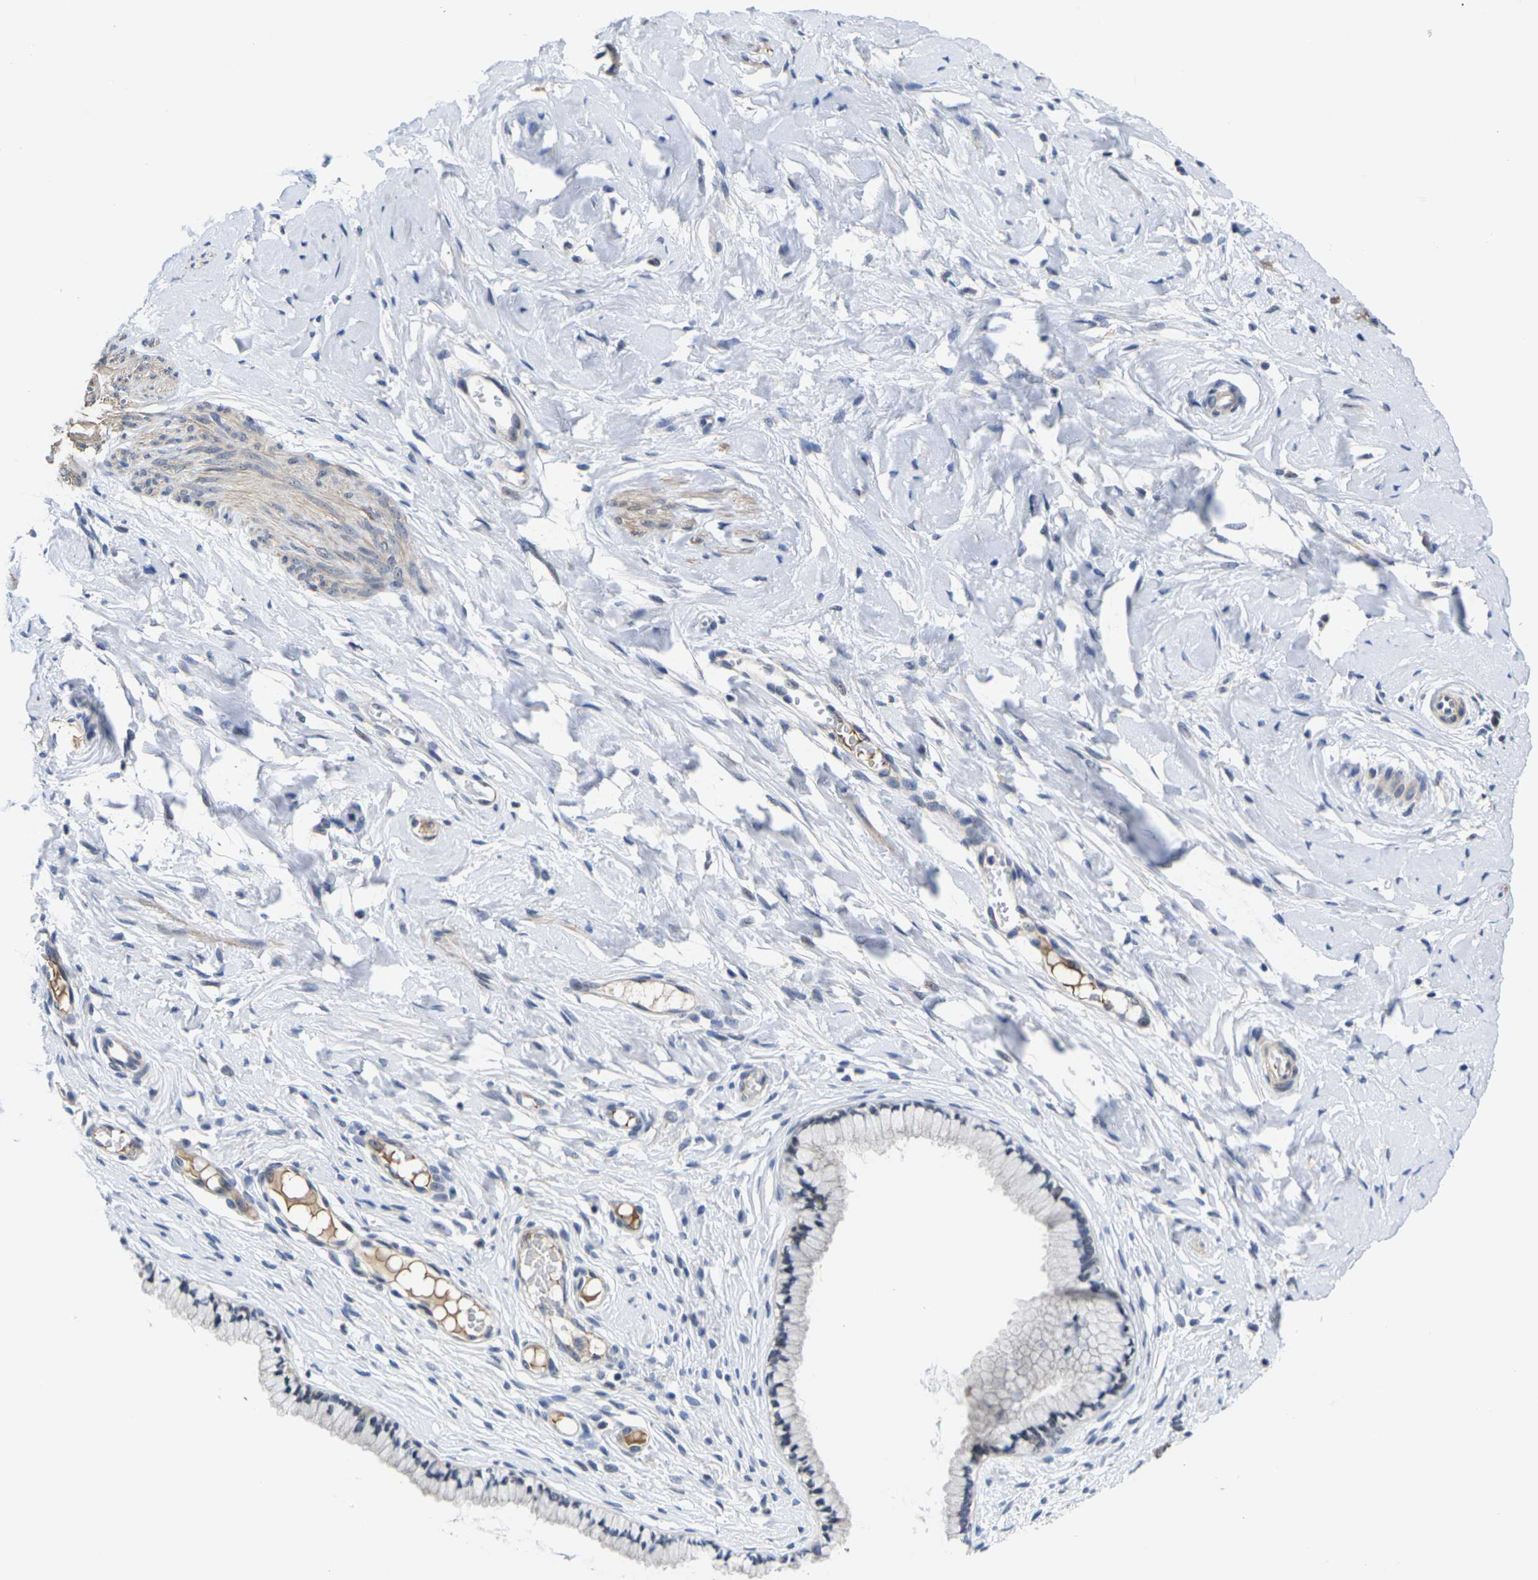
{"staining": {"intensity": "negative", "quantity": "none", "location": "none"}, "tissue": "cervix", "cell_type": "Glandular cells", "image_type": "normal", "snomed": [{"axis": "morphology", "description": "Normal tissue, NOS"}, {"axis": "topography", "description": "Cervix"}], "caption": "Immunohistochemistry (IHC) image of unremarkable cervix stained for a protein (brown), which demonstrates no positivity in glandular cells.", "gene": "ST6GAL2", "patient": {"sex": "female", "age": 65}}